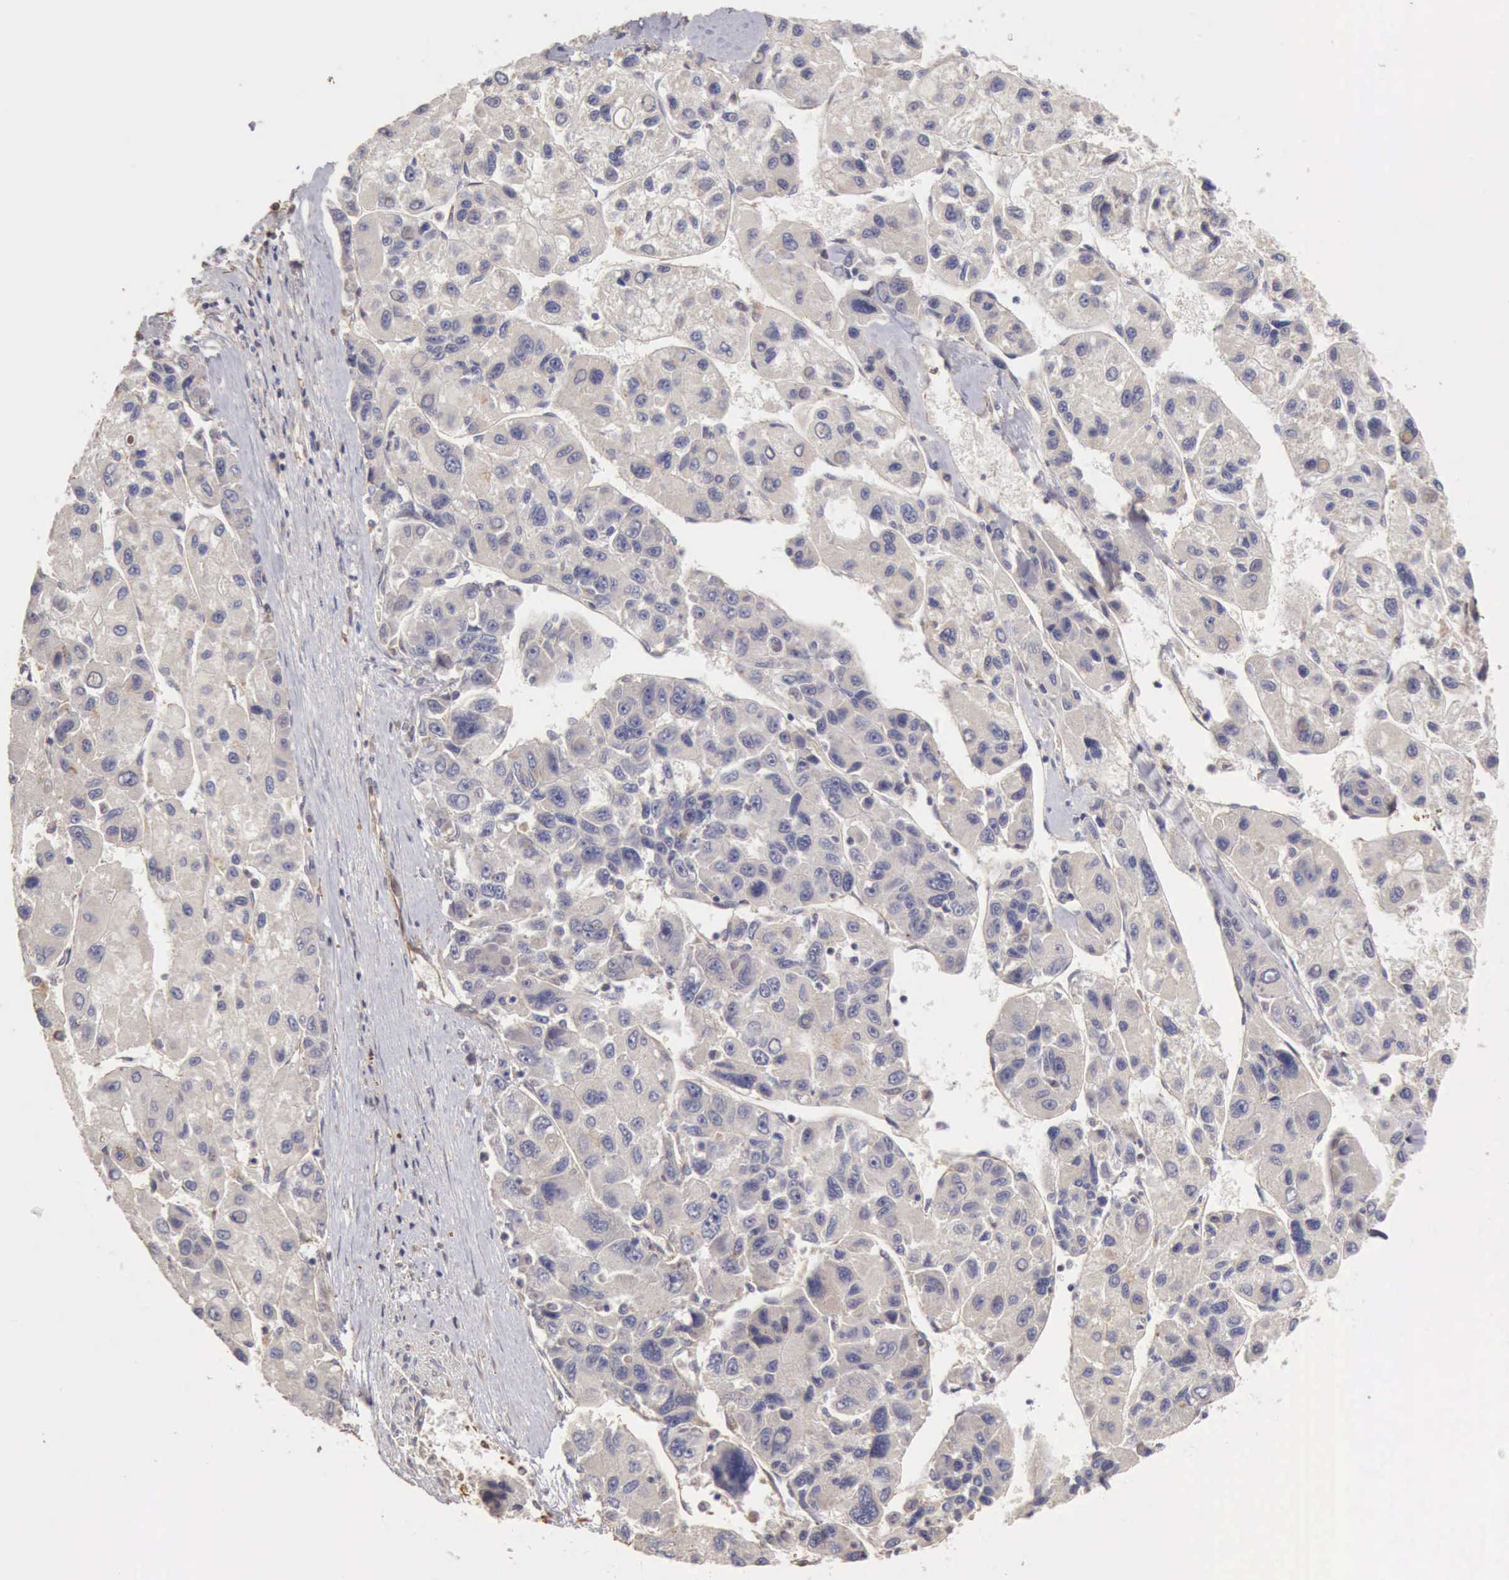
{"staining": {"intensity": "negative", "quantity": "none", "location": "none"}, "tissue": "liver cancer", "cell_type": "Tumor cells", "image_type": "cancer", "snomed": [{"axis": "morphology", "description": "Carcinoma, Hepatocellular, NOS"}, {"axis": "topography", "description": "Liver"}], "caption": "This is a photomicrograph of IHC staining of liver cancer, which shows no staining in tumor cells.", "gene": "BMX", "patient": {"sex": "male", "age": 64}}